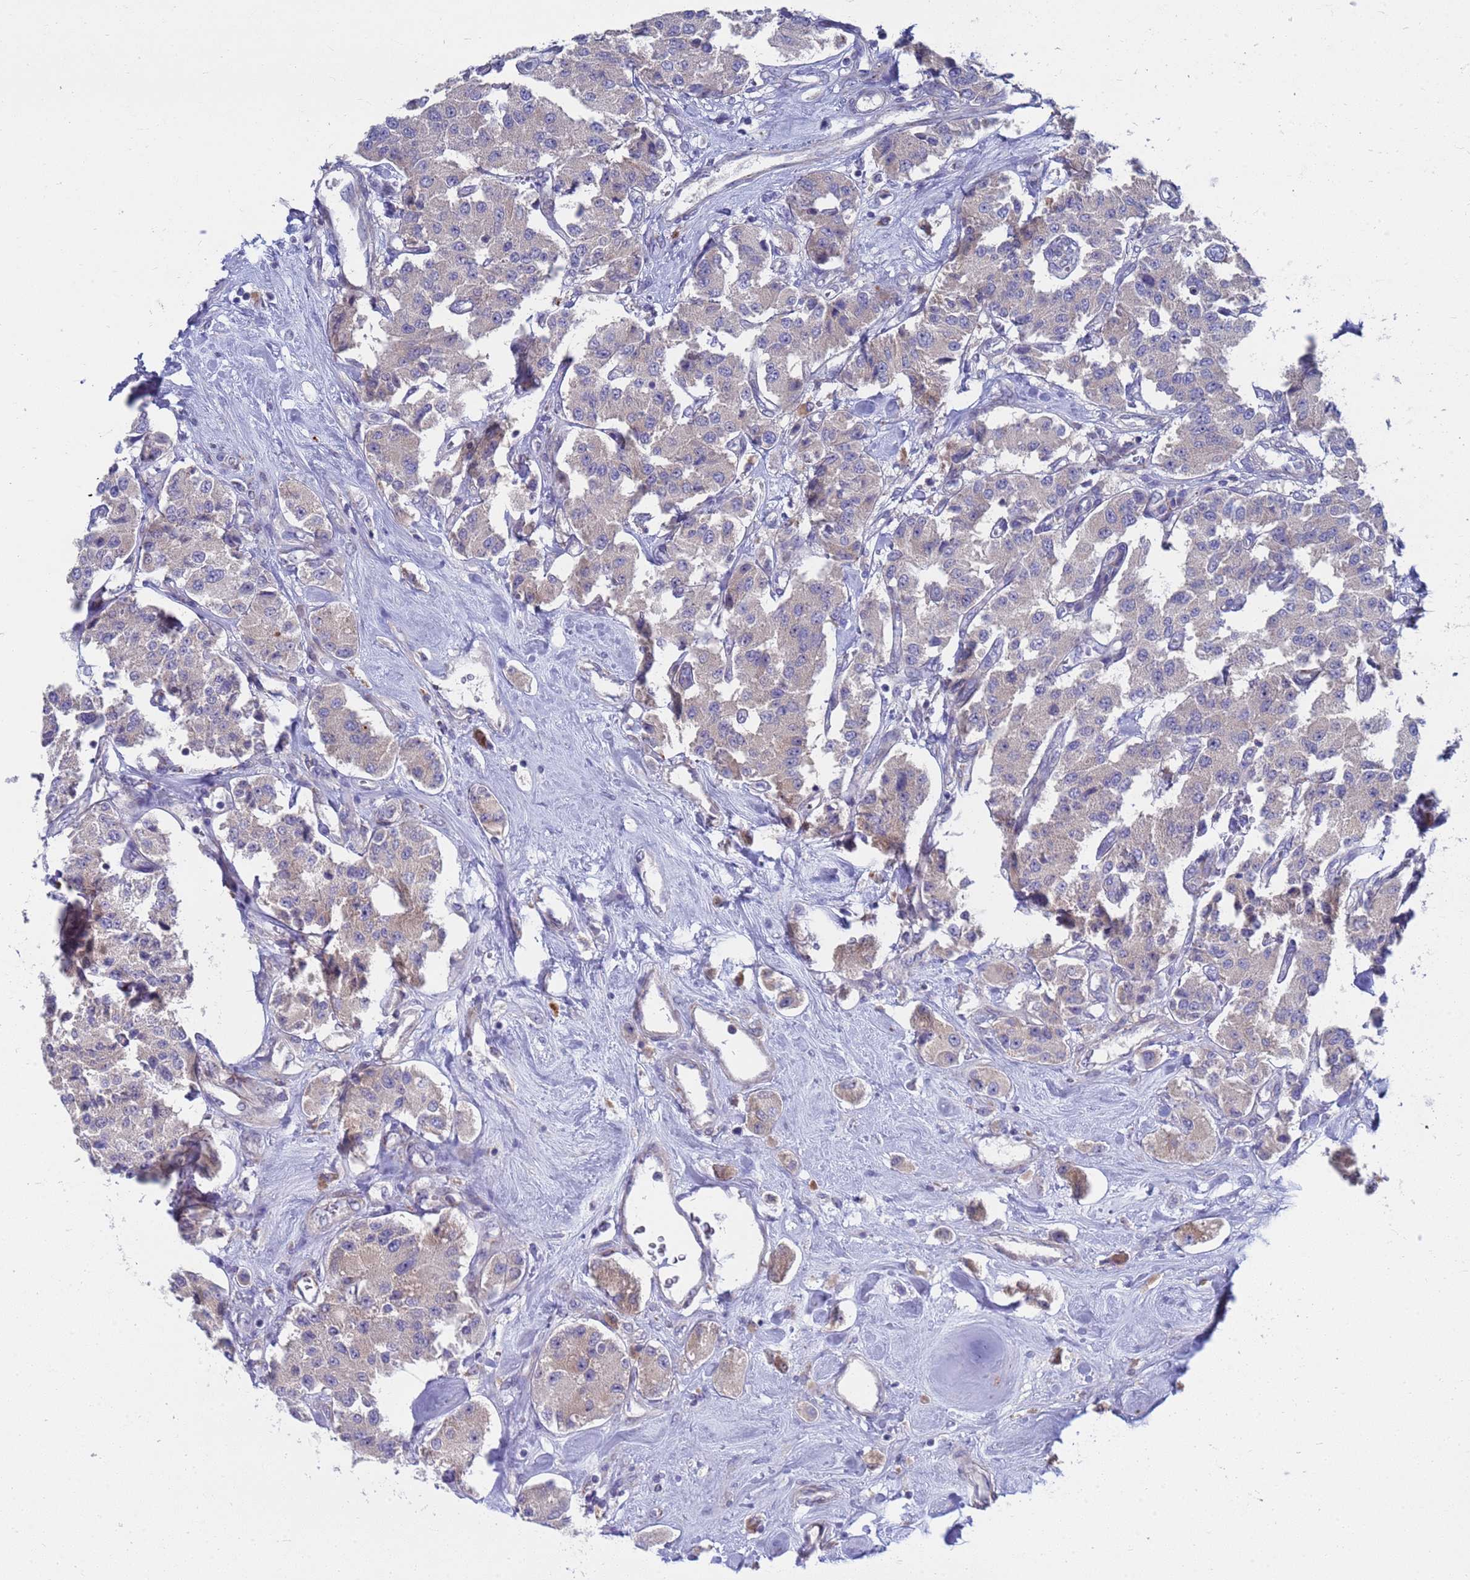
{"staining": {"intensity": "negative", "quantity": "none", "location": "none"}, "tissue": "carcinoid", "cell_type": "Tumor cells", "image_type": "cancer", "snomed": [{"axis": "morphology", "description": "Carcinoid, malignant, NOS"}, {"axis": "topography", "description": "Pancreas"}], "caption": "Protein analysis of malignant carcinoid exhibits no significant expression in tumor cells.", "gene": "ENOSF1", "patient": {"sex": "male", "age": 41}}